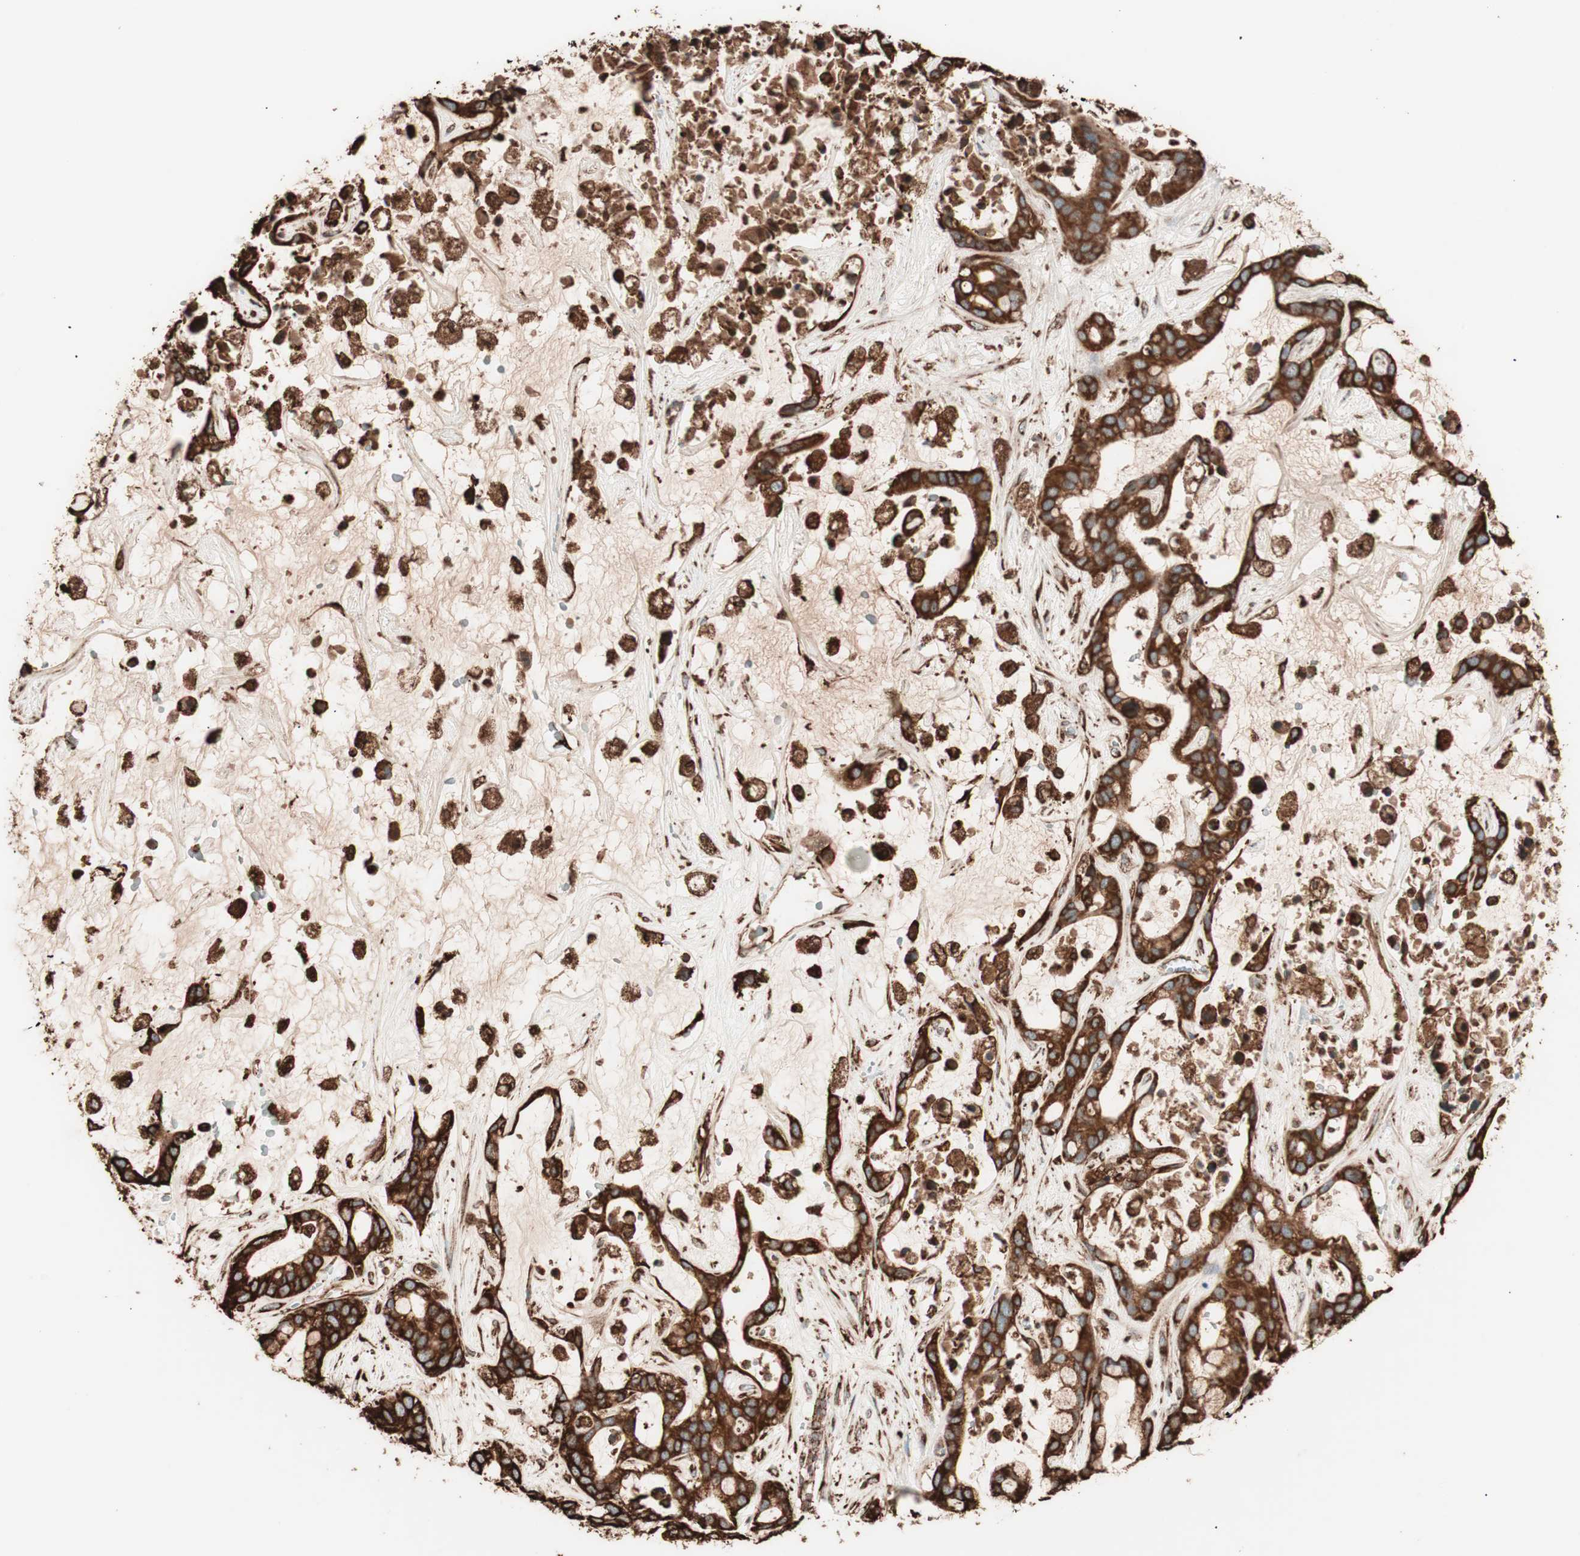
{"staining": {"intensity": "strong", "quantity": ">75%", "location": "cytoplasmic/membranous"}, "tissue": "liver cancer", "cell_type": "Tumor cells", "image_type": "cancer", "snomed": [{"axis": "morphology", "description": "Cholangiocarcinoma"}, {"axis": "topography", "description": "Liver"}], "caption": "Protein staining exhibits strong cytoplasmic/membranous positivity in about >75% of tumor cells in liver cholangiocarcinoma.", "gene": "VEGFA", "patient": {"sex": "female", "age": 65}}